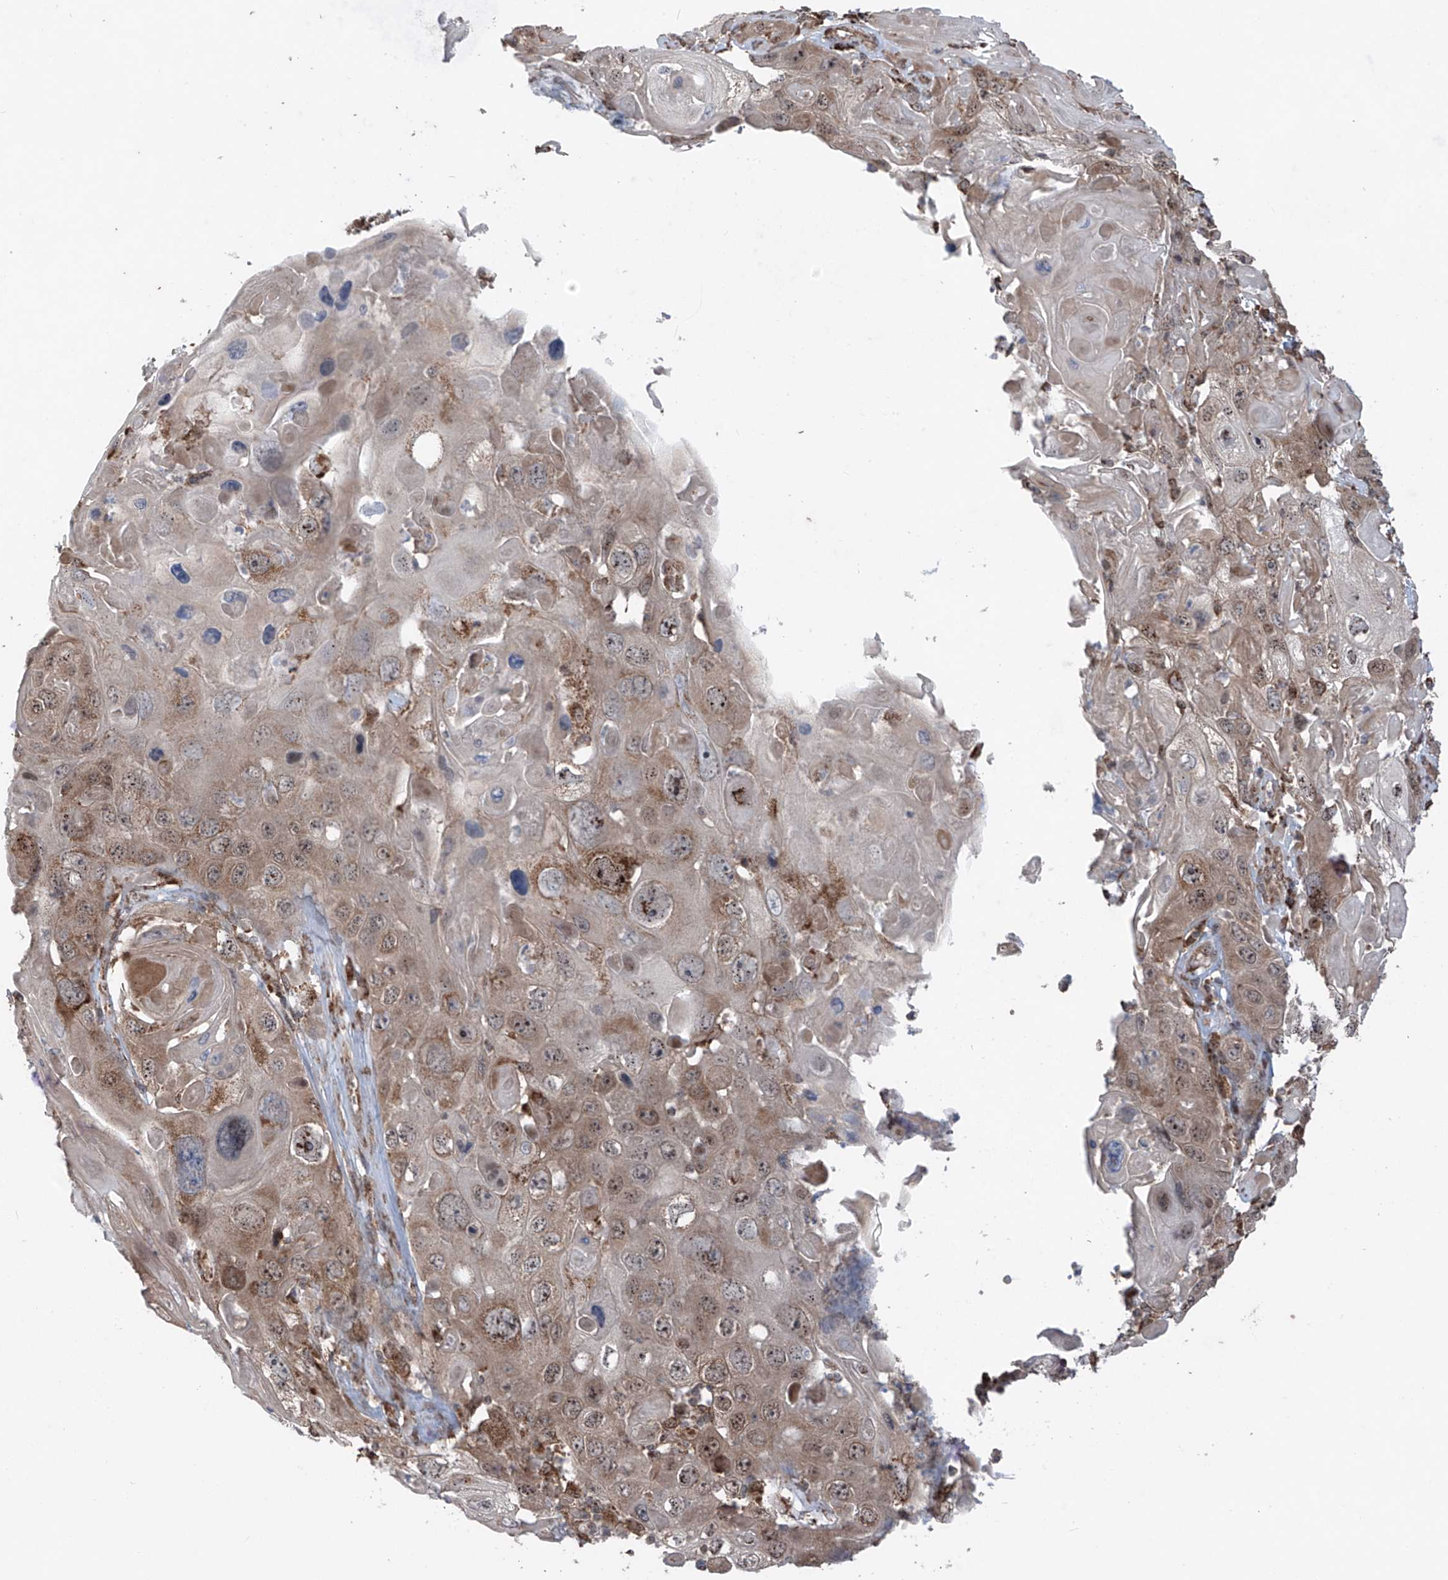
{"staining": {"intensity": "moderate", "quantity": "25%-75%", "location": "cytoplasmic/membranous,nuclear"}, "tissue": "skin cancer", "cell_type": "Tumor cells", "image_type": "cancer", "snomed": [{"axis": "morphology", "description": "Squamous cell carcinoma, NOS"}, {"axis": "topography", "description": "Skin"}], "caption": "Brown immunohistochemical staining in skin cancer reveals moderate cytoplasmic/membranous and nuclear expression in about 25%-75% of tumor cells. The protein is stained brown, and the nuclei are stained in blue (DAB (3,3'-diaminobenzidine) IHC with brightfield microscopy, high magnification).", "gene": "SAMD3", "patient": {"sex": "male", "age": 55}}